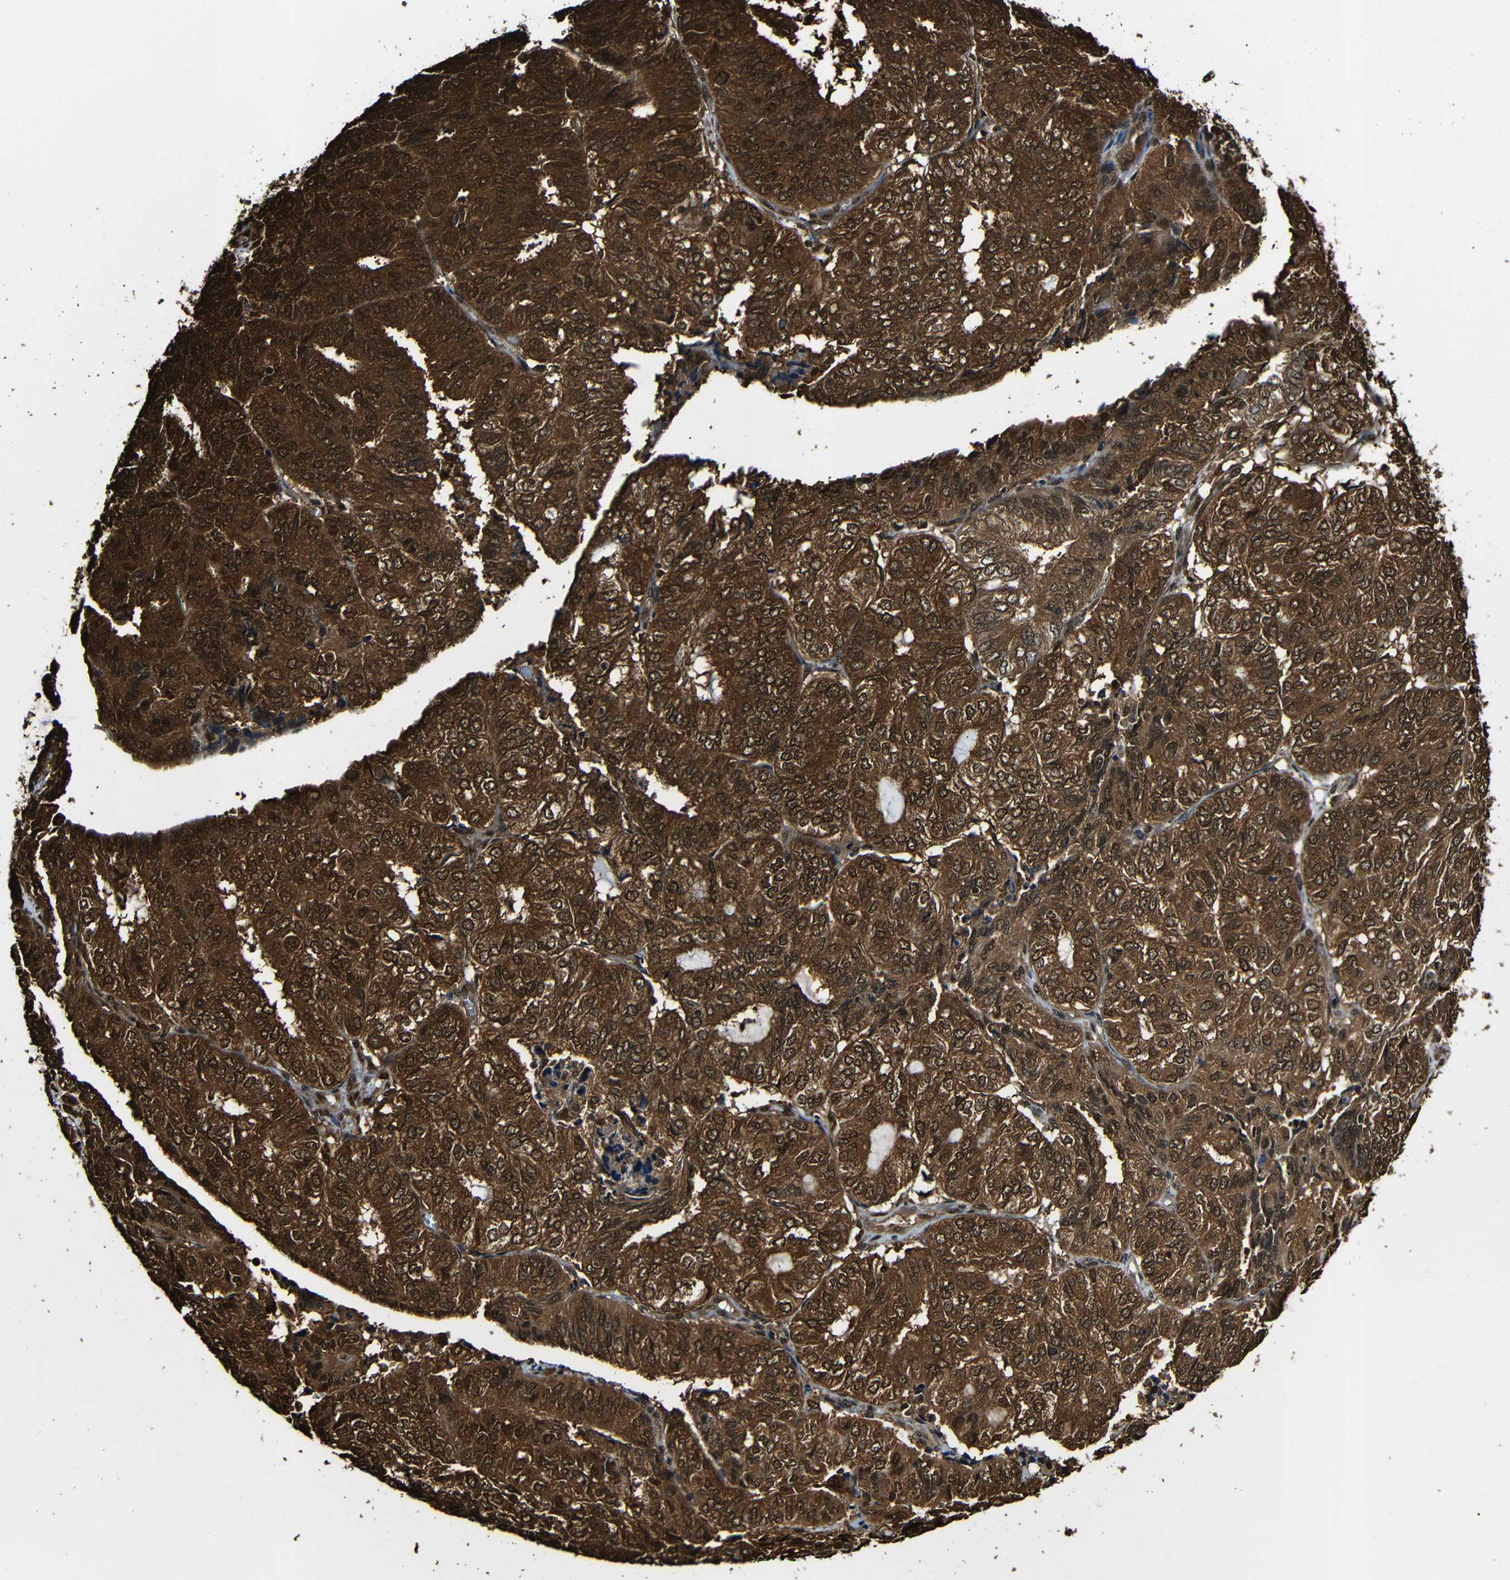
{"staining": {"intensity": "strong", "quantity": ">75%", "location": "cytoplasmic/membranous,nuclear"}, "tissue": "endometrial cancer", "cell_type": "Tumor cells", "image_type": "cancer", "snomed": [{"axis": "morphology", "description": "Adenocarcinoma, NOS"}, {"axis": "topography", "description": "Uterus"}], "caption": "Immunohistochemical staining of endometrial cancer (adenocarcinoma) shows high levels of strong cytoplasmic/membranous and nuclear protein staining in approximately >75% of tumor cells.", "gene": "VCP", "patient": {"sex": "female", "age": 60}}